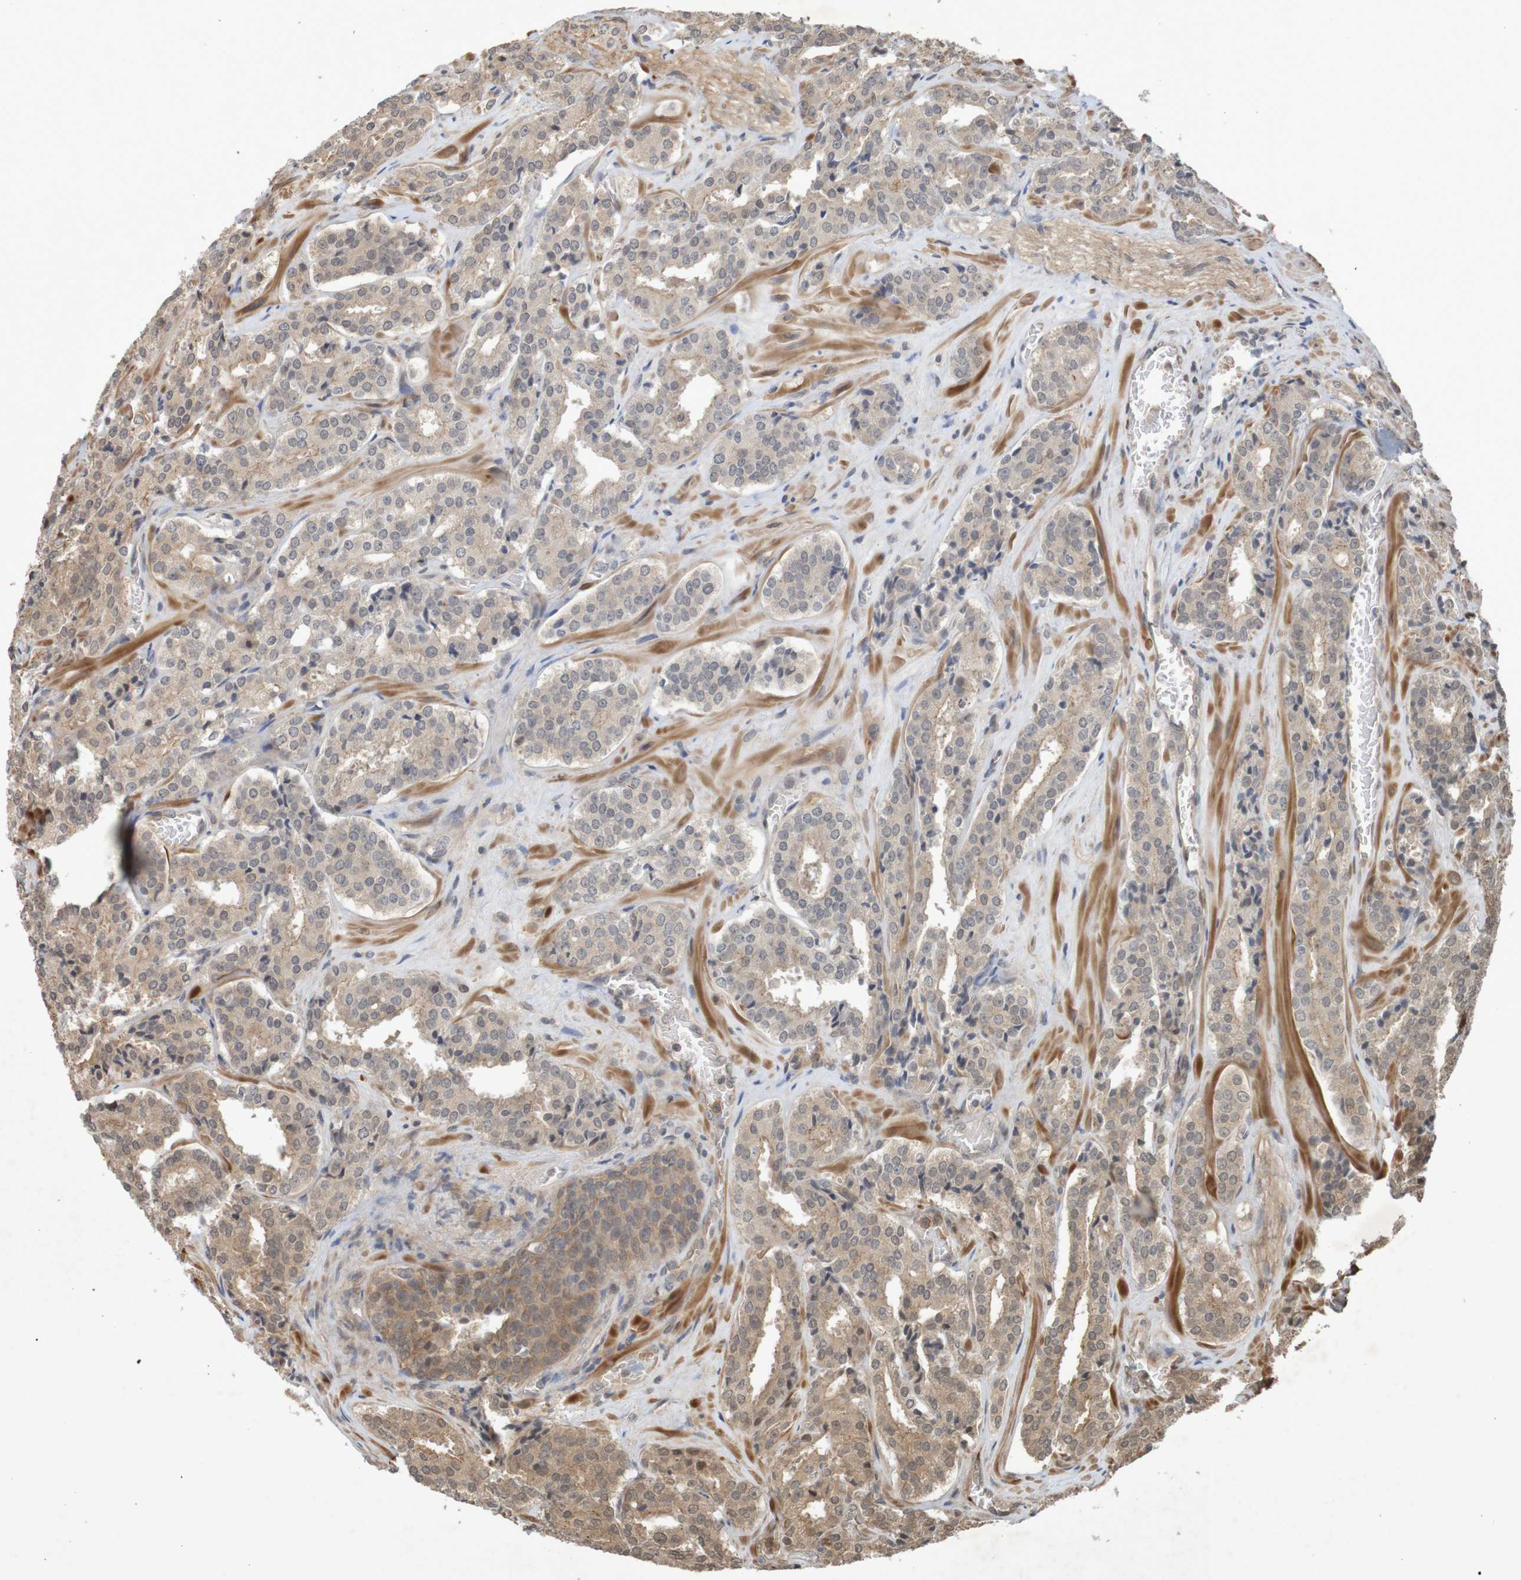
{"staining": {"intensity": "moderate", "quantity": "25%-75%", "location": "cytoplasmic/membranous"}, "tissue": "prostate cancer", "cell_type": "Tumor cells", "image_type": "cancer", "snomed": [{"axis": "morphology", "description": "Adenocarcinoma, High grade"}, {"axis": "topography", "description": "Prostate"}], "caption": "Immunohistochemical staining of prostate cancer (high-grade adenocarcinoma) reveals medium levels of moderate cytoplasmic/membranous protein staining in about 25%-75% of tumor cells.", "gene": "ARHGEF11", "patient": {"sex": "male", "age": 60}}